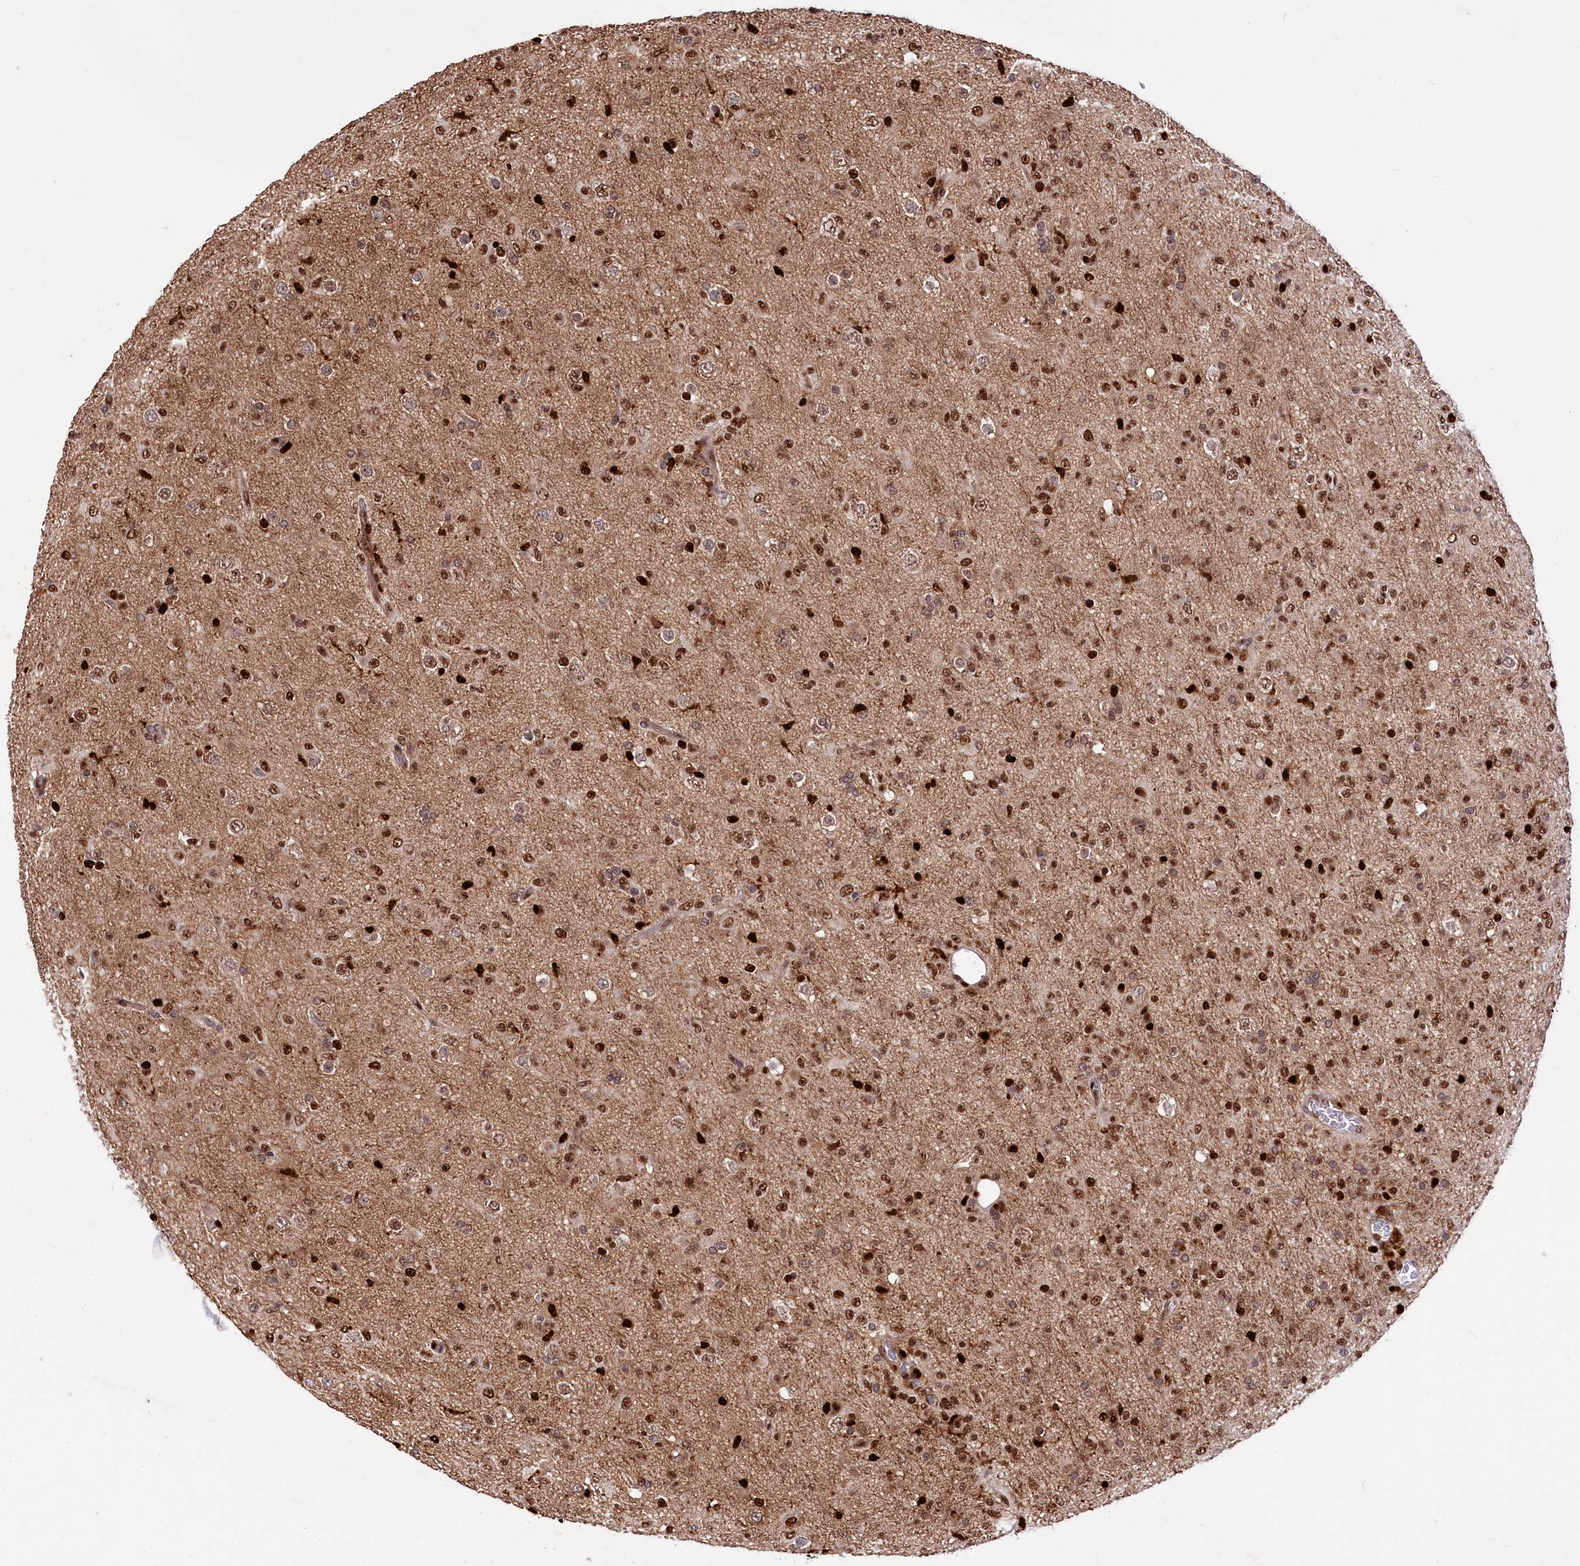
{"staining": {"intensity": "moderate", "quantity": "25%-75%", "location": "nuclear"}, "tissue": "glioma", "cell_type": "Tumor cells", "image_type": "cancer", "snomed": [{"axis": "morphology", "description": "Glioma, malignant, Low grade"}, {"axis": "topography", "description": "Brain"}], "caption": "Human glioma stained with a protein marker displays moderate staining in tumor cells.", "gene": "FIGN", "patient": {"sex": "male", "age": 65}}